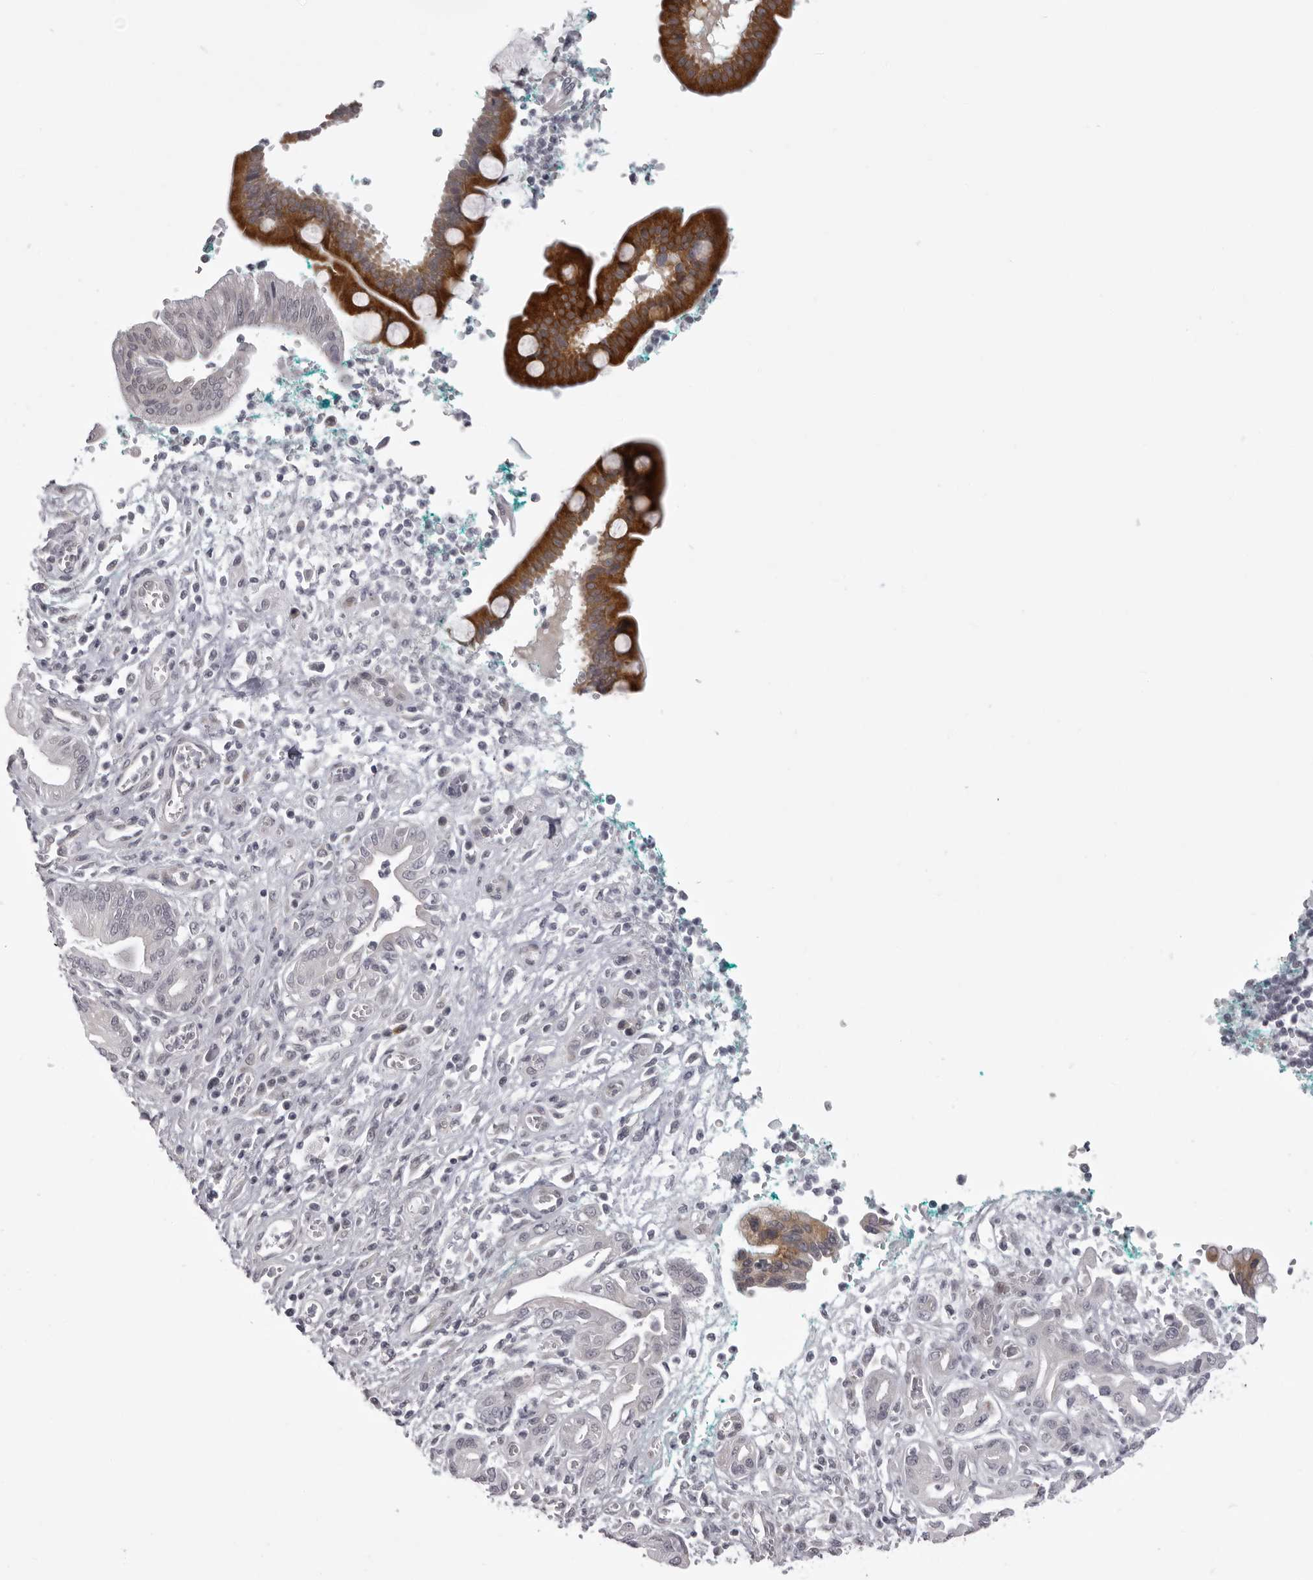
{"staining": {"intensity": "negative", "quantity": "none", "location": "none"}, "tissue": "pancreatic cancer", "cell_type": "Tumor cells", "image_type": "cancer", "snomed": [{"axis": "morphology", "description": "Adenocarcinoma, NOS"}, {"axis": "topography", "description": "Pancreas"}], "caption": "Tumor cells show no significant protein staining in pancreatic cancer.", "gene": "EPHA10", "patient": {"sex": "male", "age": 78}}